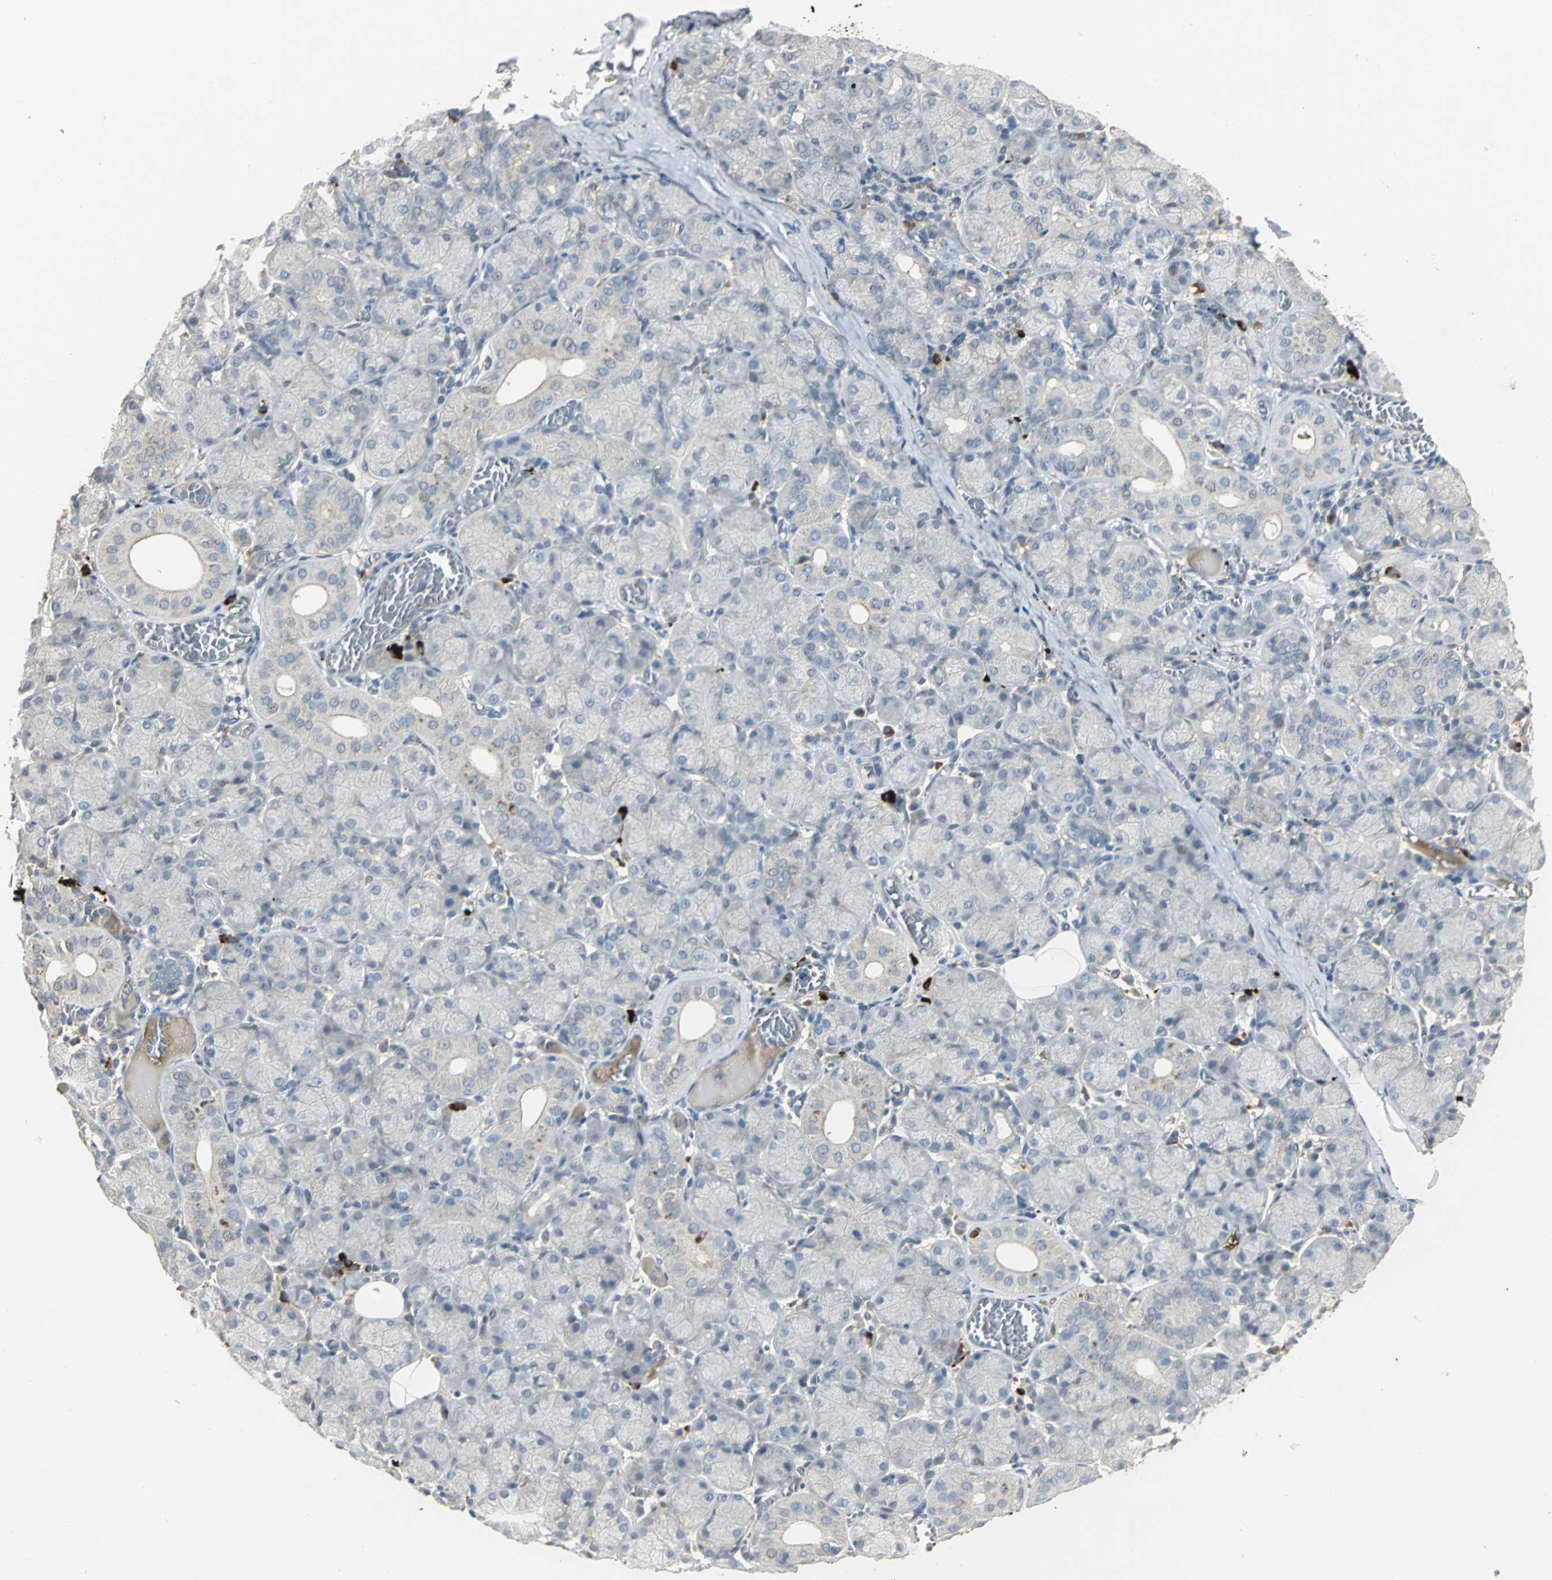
{"staining": {"intensity": "negative", "quantity": "none", "location": "none"}, "tissue": "salivary gland", "cell_type": "Glandular cells", "image_type": "normal", "snomed": [{"axis": "morphology", "description": "Normal tissue, NOS"}, {"axis": "topography", "description": "Salivary gland"}], "caption": "Glandular cells are negative for protein expression in normal human salivary gland. (DAB immunohistochemistry, high magnification).", "gene": "PROC", "patient": {"sex": "female", "age": 24}}